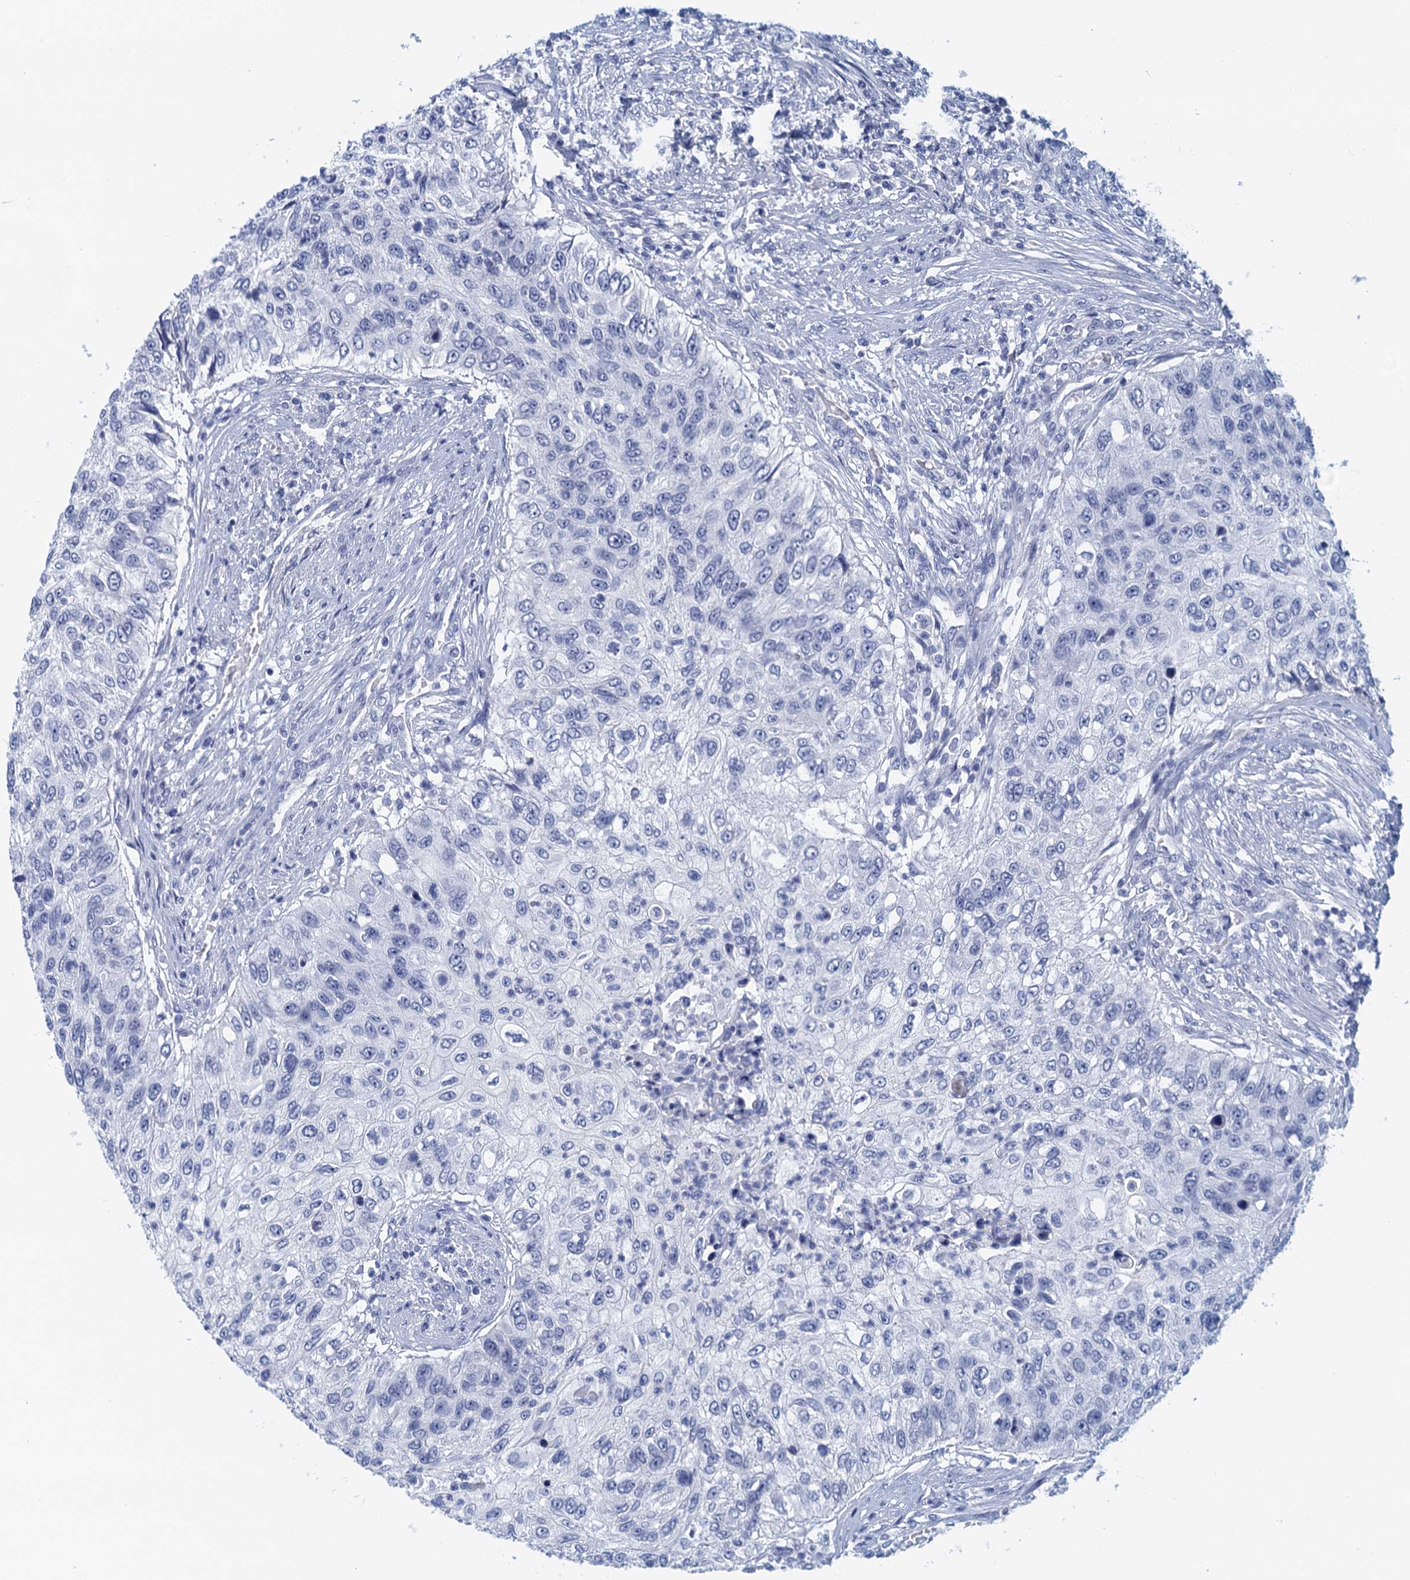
{"staining": {"intensity": "negative", "quantity": "none", "location": "none"}, "tissue": "urothelial cancer", "cell_type": "Tumor cells", "image_type": "cancer", "snomed": [{"axis": "morphology", "description": "Urothelial carcinoma, High grade"}, {"axis": "topography", "description": "Urinary bladder"}], "caption": "The immunohistochemistry (IHC) histopathology image has no significant positivity in tumor cells of urothelial carcinoma (high-grade) tissue. Nuclei are stained in blue.", "gene": "CYP51A1", "patient": {"sex": "female", "age": 60}}